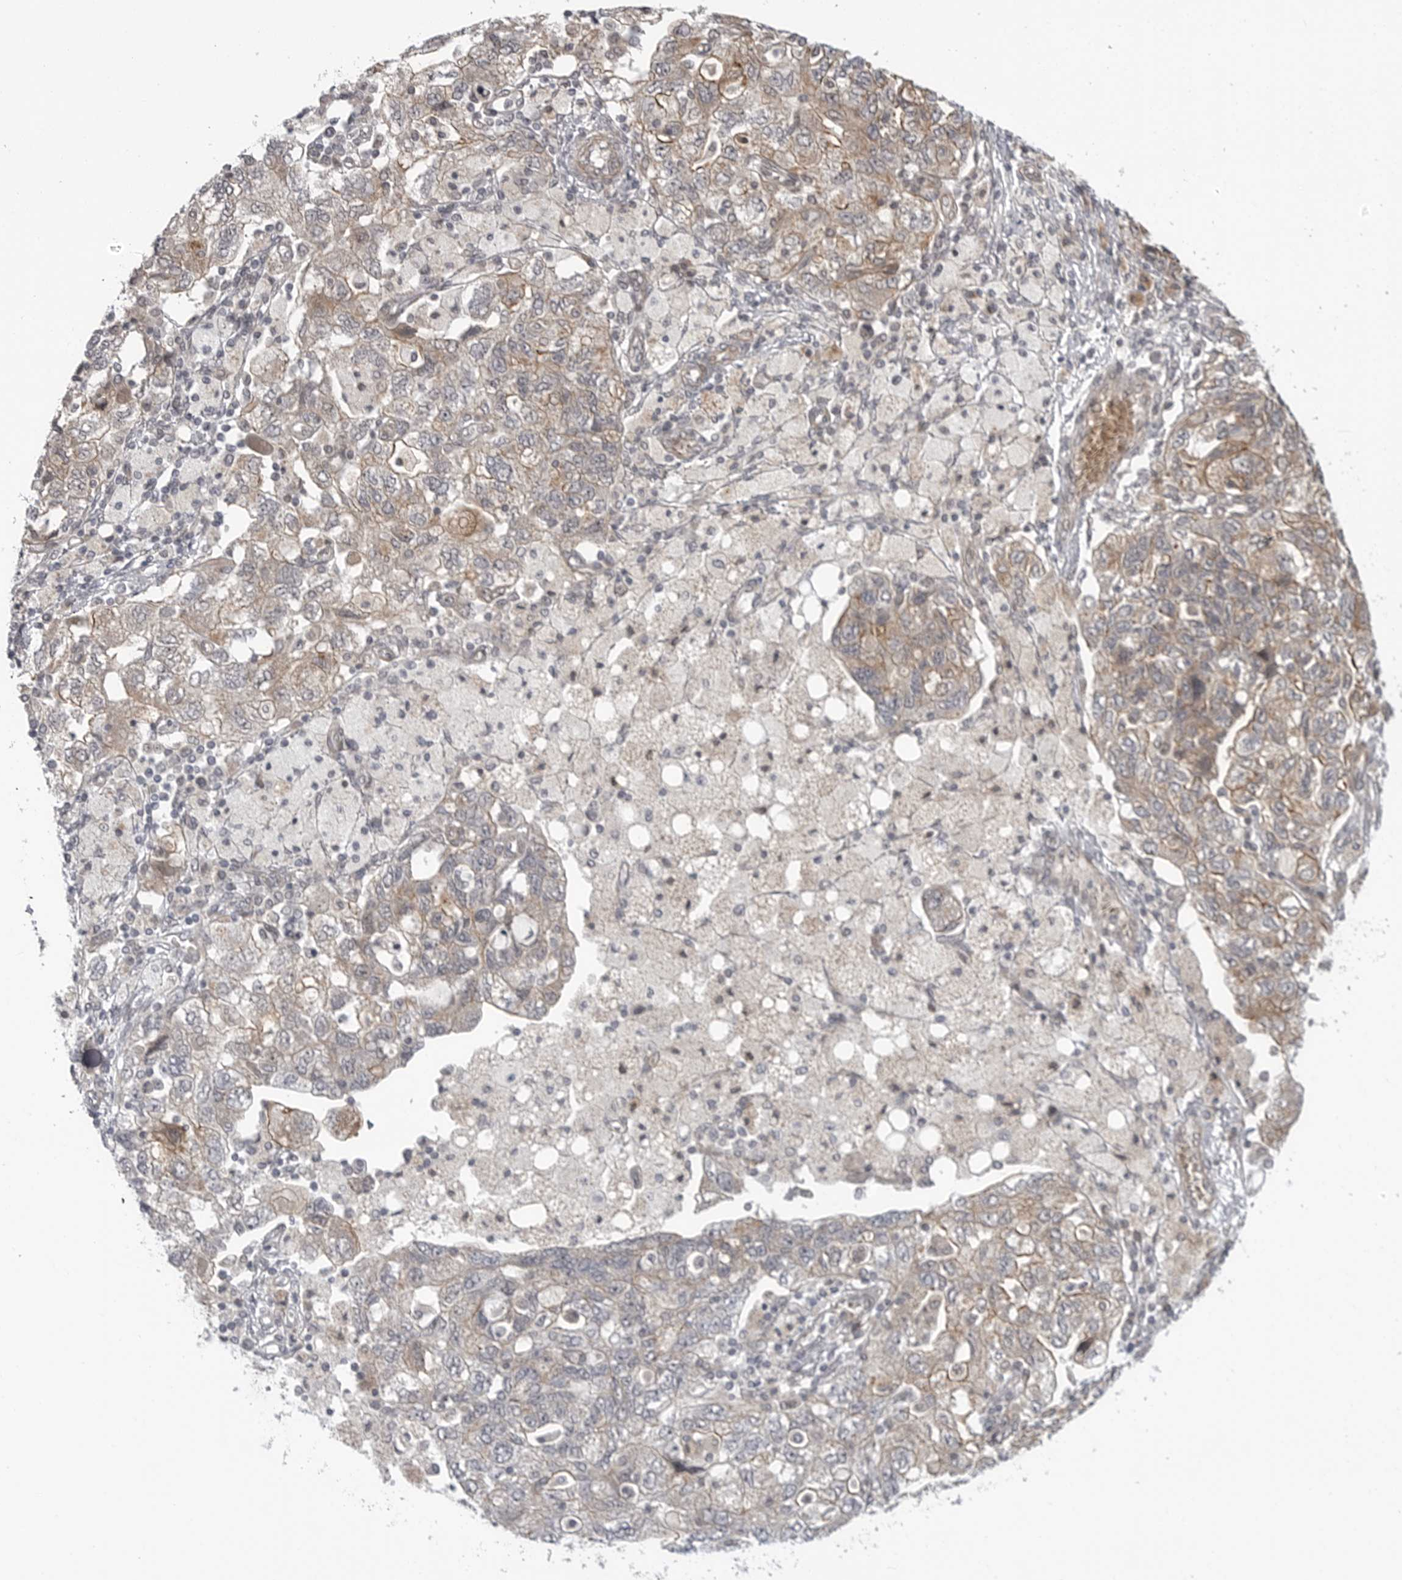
{"staining": {"intensity": "weak", "quantity": ">75%", "location": "cytoplasmic/membranous"}, "tissue": "ovarian cancer", "cell_type": "Tumor cells", "image_type": "cancer", "snomed": [{"axis": "morphology", "description": "Carcinoma, NOS"}, {"axis": "morphology", "description": "Cystadenocarcinoma, serous, NOS"}, {"axis": "topography", "description": "Ovary"}], "caption": "This image demonstrates immunohistochemistry staining of human serous cystadenocarcinoma (ovarian), with low weak cytoplasmic/membranous expression in about >75% of tumor cells.", "gene": "LRRC45", "patient": {"sex": "female", "age": 69}}